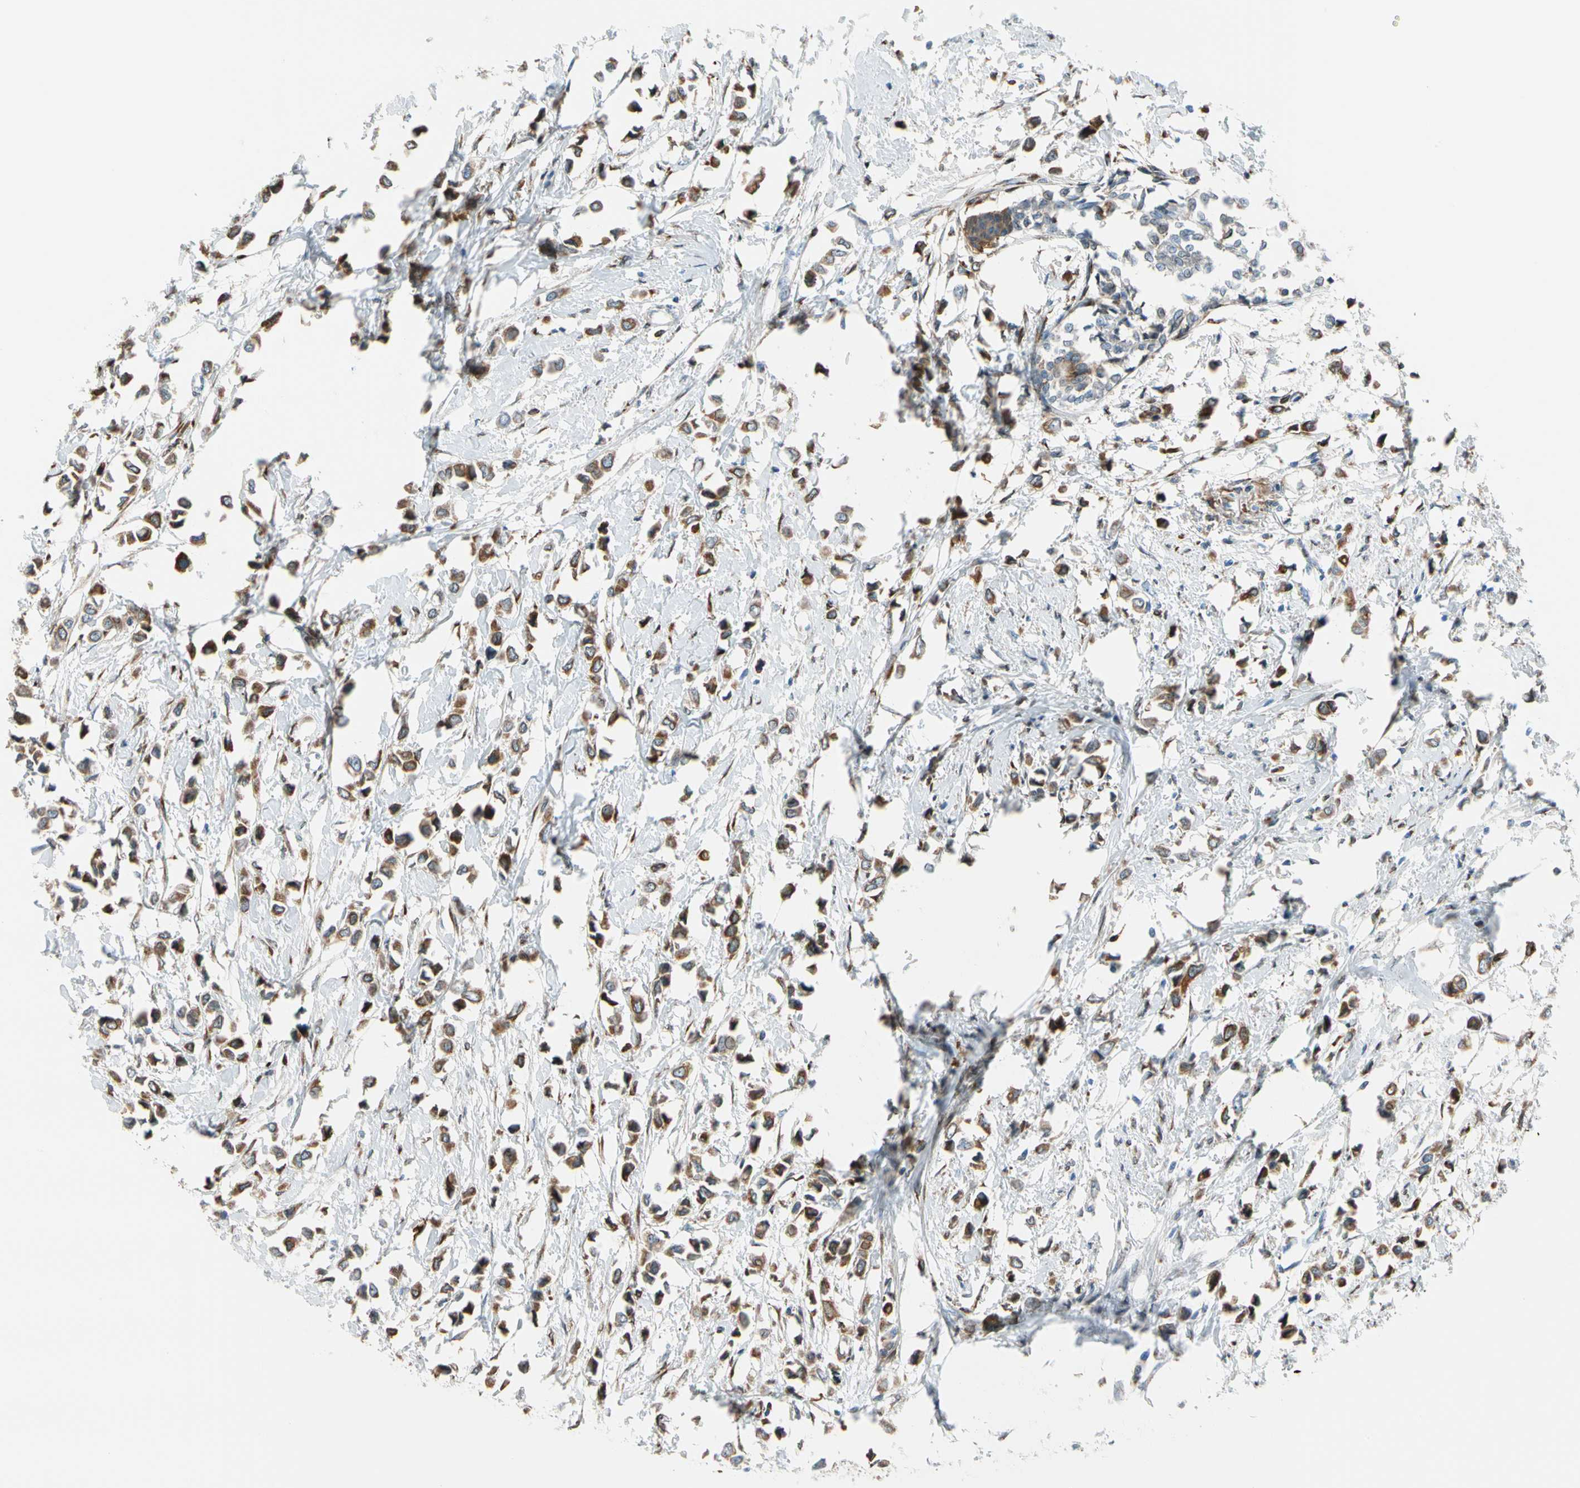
{"staining": {"intensity": "strong", "quantity": ">75%", "location": "cytoplasmic/membranous"}, "tissue": "breast cancer", "cell_type": "Tumor cells", "image_type": "cancer", "snomed": [{"axis": "morphology", "description": "Lobular carcinoma"}, {"axis": "topography", "description": "Breast"}], "caption": "Breast cancer tissue exhibits strong cytoplasmic/membranous expression in about >75% of tumor cells, visualized by immunohistochemistry.", "gene": "NUCB1", "patient": {"sex": "female", "age": 51}}